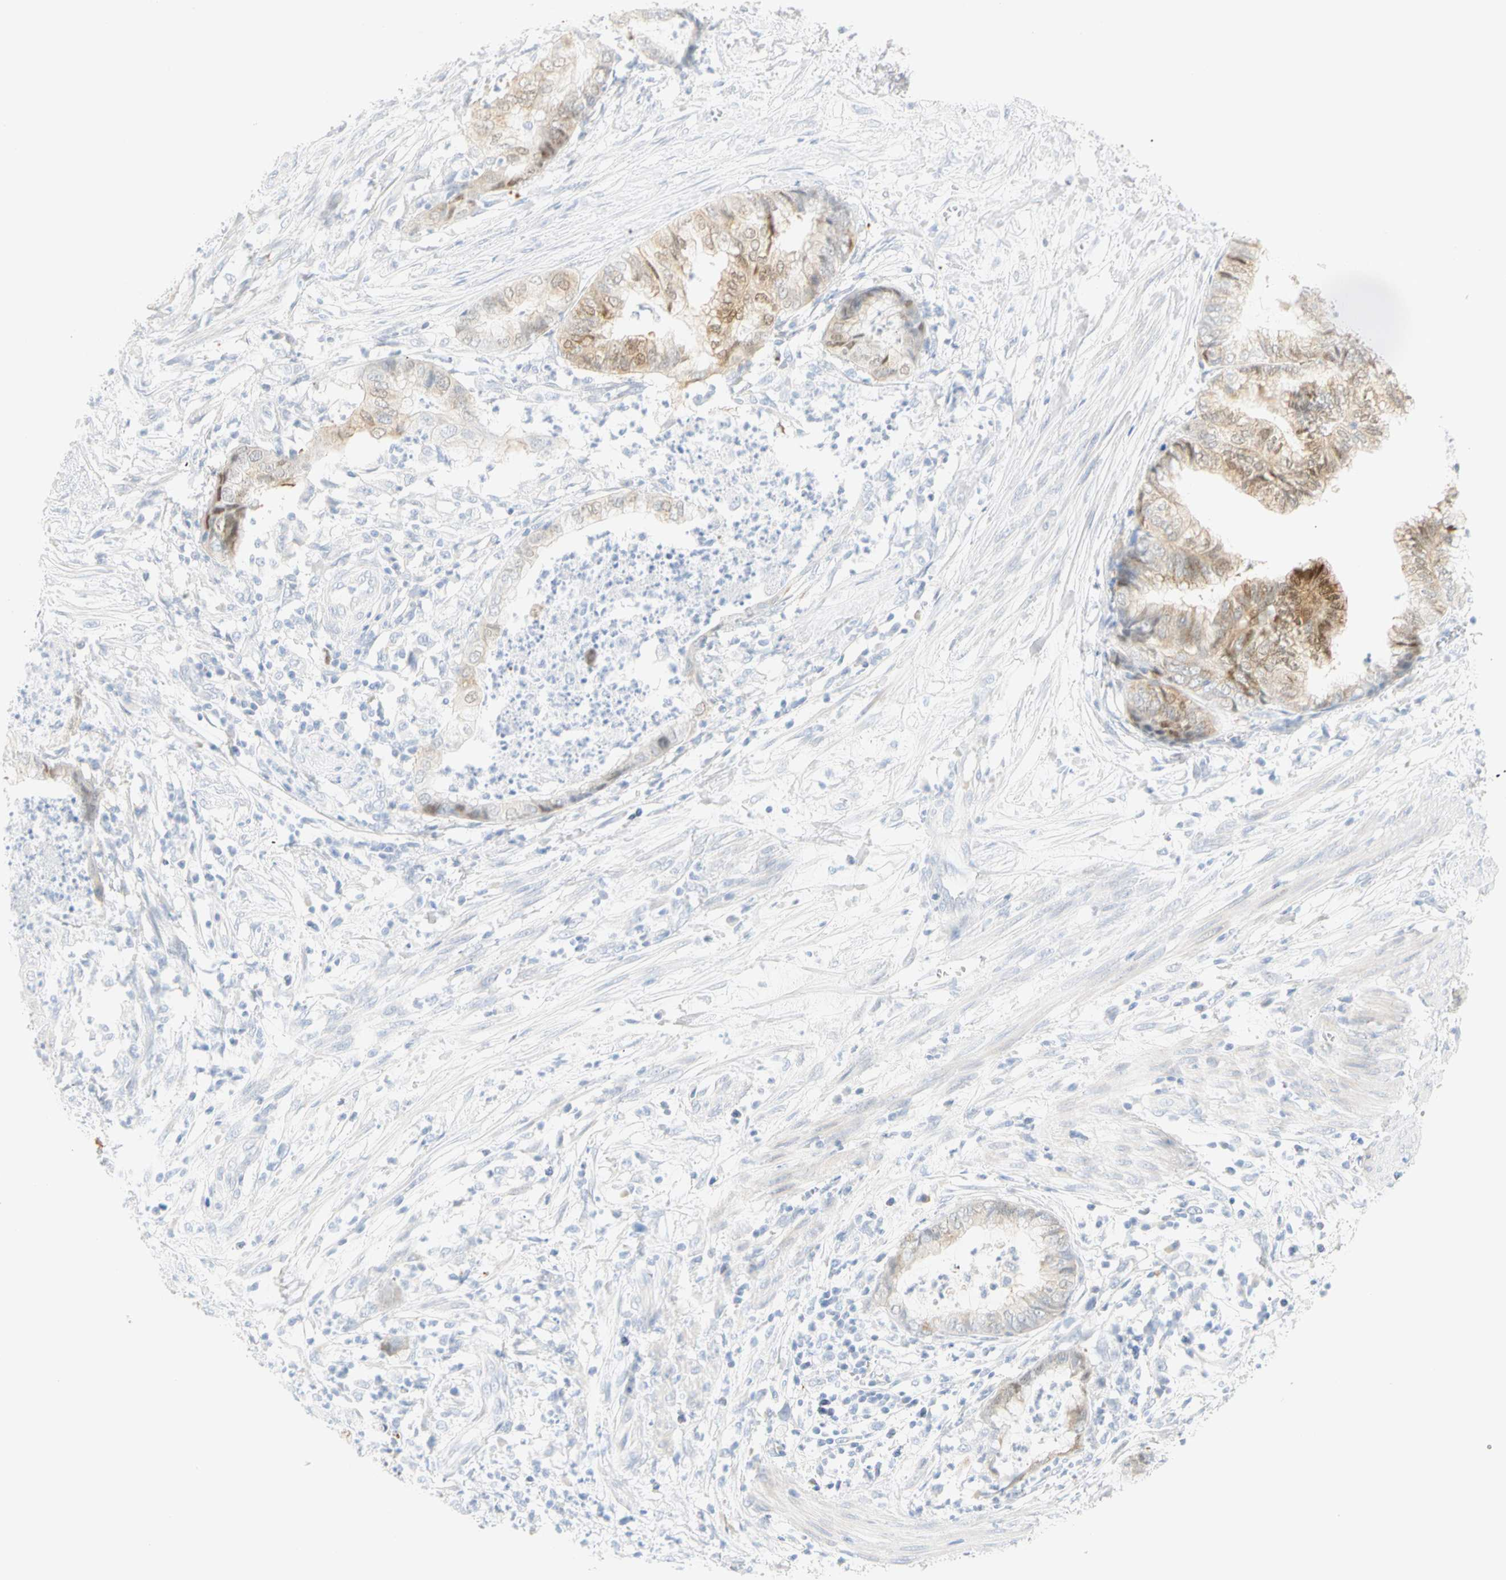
{"staining": {"intensity": "weak", "quantity": "<25%", "location": "cytoplasmic/membranous"}, "tissue": "endometrial cancer", "cell_type": "Tumor cells", "image_type": "cancer", "snomed": [{"axis": "morphology", "description": "Necrosis, NOS"}, {"axis": "morphology", "description": "Adenocarcinoma, NOS"}, {"axis": "topography", "description": "Endometrium"}], "caption": "This micrograph is of adenocarcinoma (endometrial) stained with immunohistochemistry (IHC) to label a protein in brown with the nuclei are counter-stained blue. There is no staining in tumor cells.", "gene": "SELENBP1", "patient": {"sex": "female", "age": 79}}